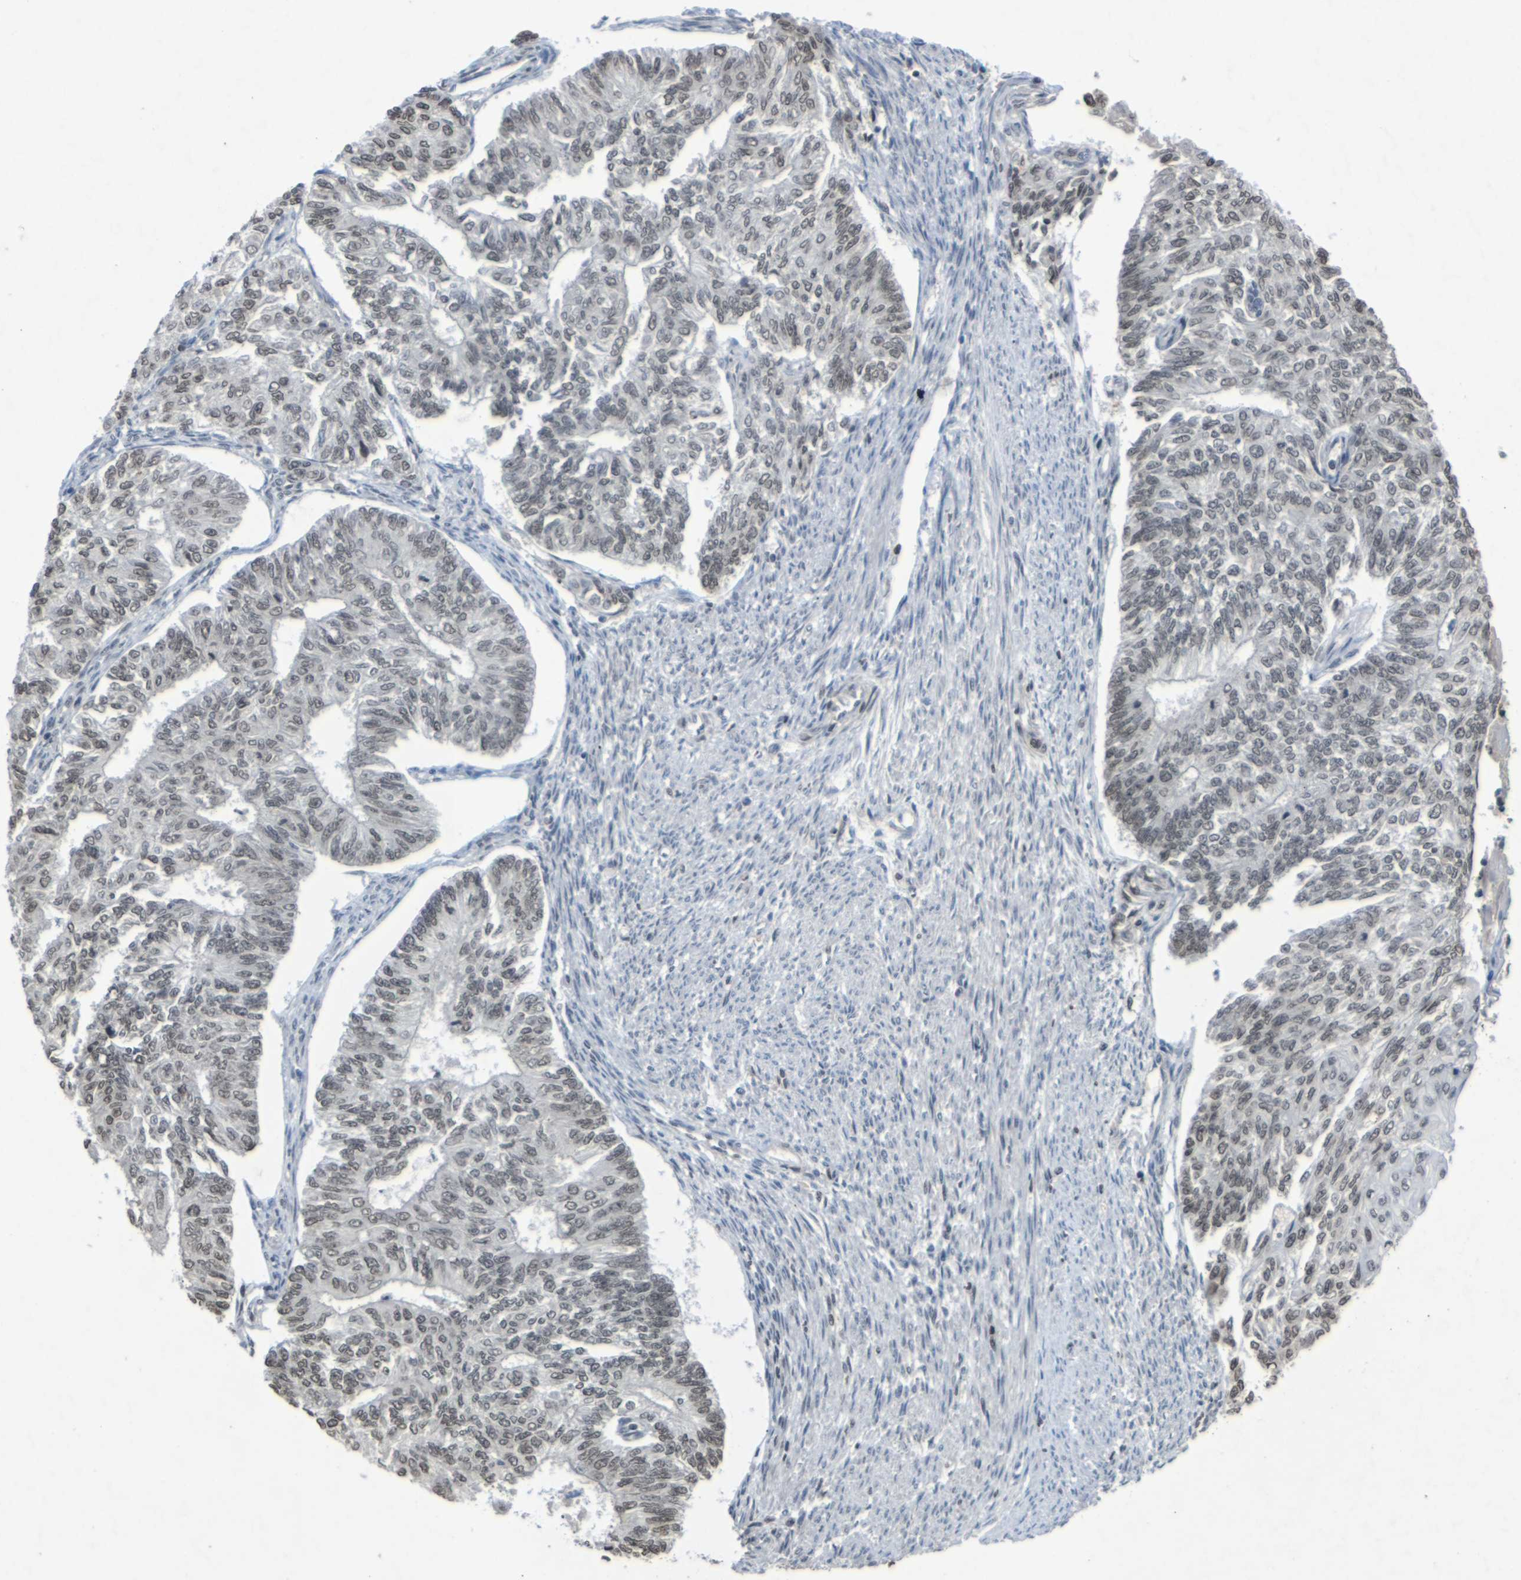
{"staining": {"intensity": "weak", "quantity": ">75%", "location": "nuclear"}, "tissue": "endometrial cancer", "cell_type": "Tumor cells", "image_type": "cancer", "snomed": [{"axis": "morphology", "description": "Adenocarcinoma, NOS"}, {"axis": "topography", "description": "Endometrium"}], "caption": "High-power microscopy captured an immunohistochemistry photomicrograph of endometrial cancer, revealing weak nuclear staining in approximately >75% of tumor cells. The staining is performed using DAB (3,3'-diaminobenzidine) brown chromogen to label protein expression. The nuclei are counter-stained blue using hematoxylin.", "gene": "NELFA", "patient": {"sex": "female", "age": 32}}